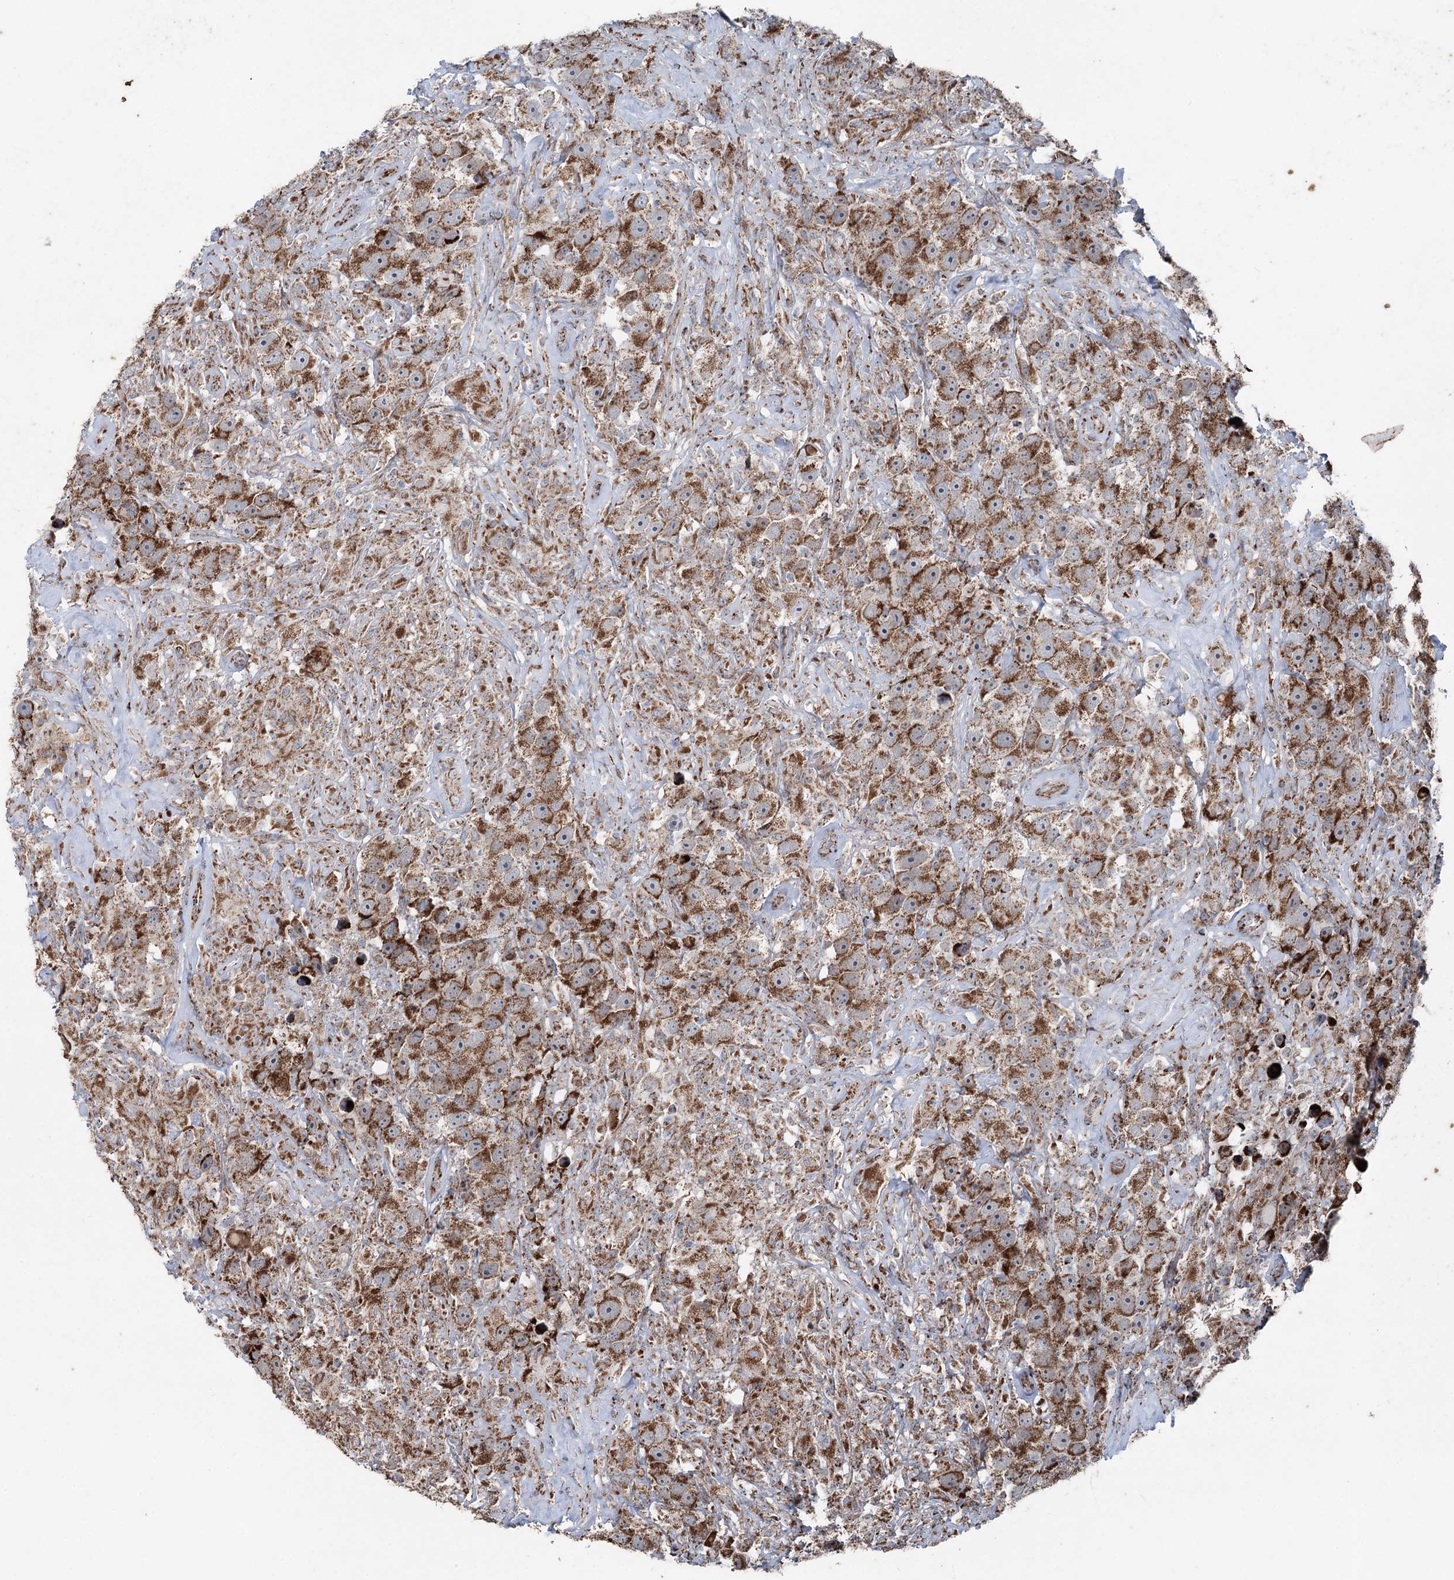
{"staining": {"intensity": "strong", "quantity": ">75%", "location": "cytoplasmic/membranous"}, "tissue": "testis cancer", "cell_type": "Tumor cells", "image_type": "cancer", "snomed": [{"axis": "morphology", "description": "Seminoma, NOS"}, {"axis": "topography", "description": "Testis"}], "caption": "This is a micrograph of immunohistochemistry (IHC) staining of testis cancer, which shows strong expression in the cytoplasmic/membranous of tumor cells.", "gene": "UCN3", "patient": {"sex": "male", "age": 49}}